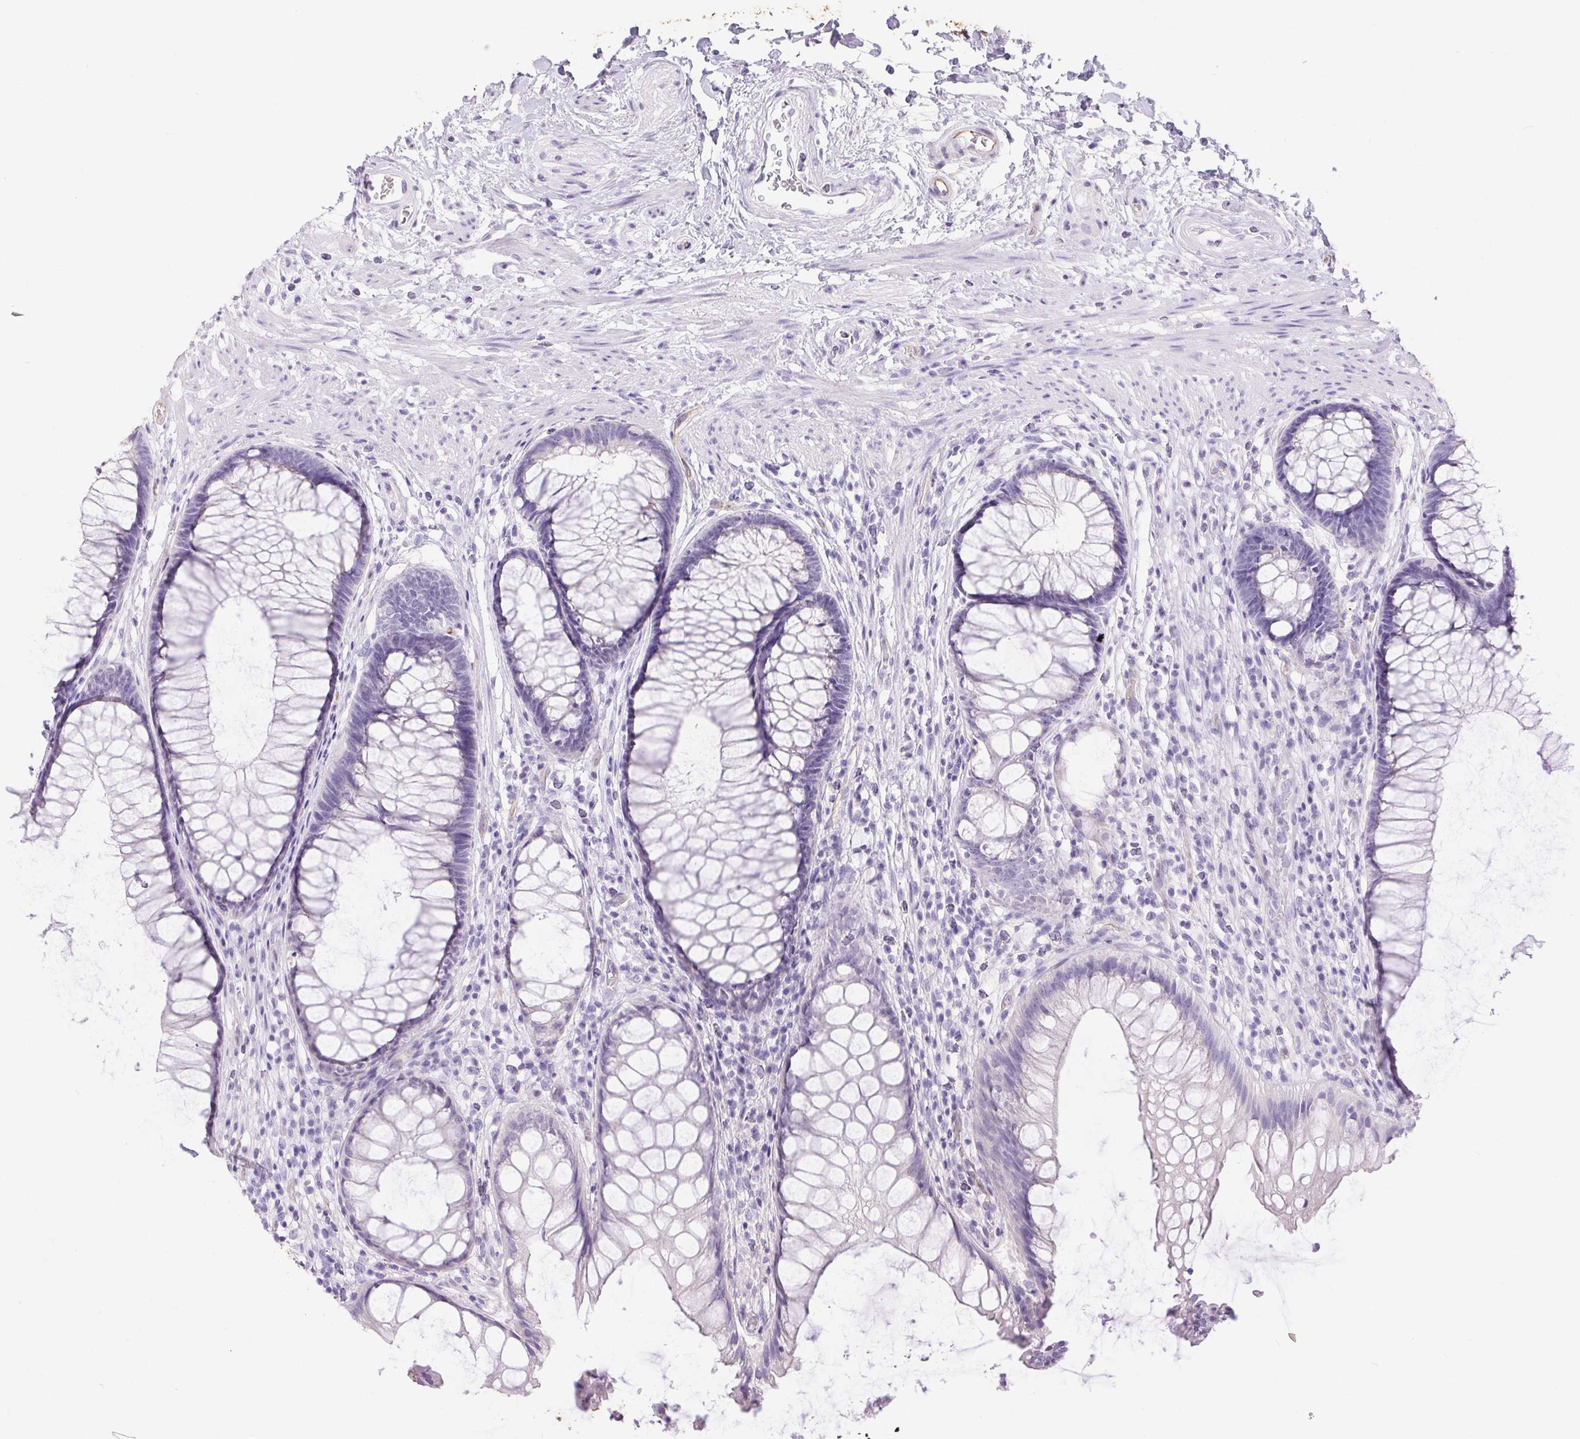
{"staining": {"intensity": "negative", "quantity": "none", "location": "none"}, "tissue": "rectum", "cell_type": "Glandular cells", "image_type": "normal", "snomed": [{"axis": "morphology", "description": "Normal tissue, NOS"}, {"axis": "topography", "description": "Smooth muscle"}, {"axis": "topography", "description": "Rectum"}], "caption": "This is an immunohistochemistry micrograph of benign rectum. There is no staining in glandular cells.", "gene": "ERP27", "patient": {"sex": "male", "age": 53}}